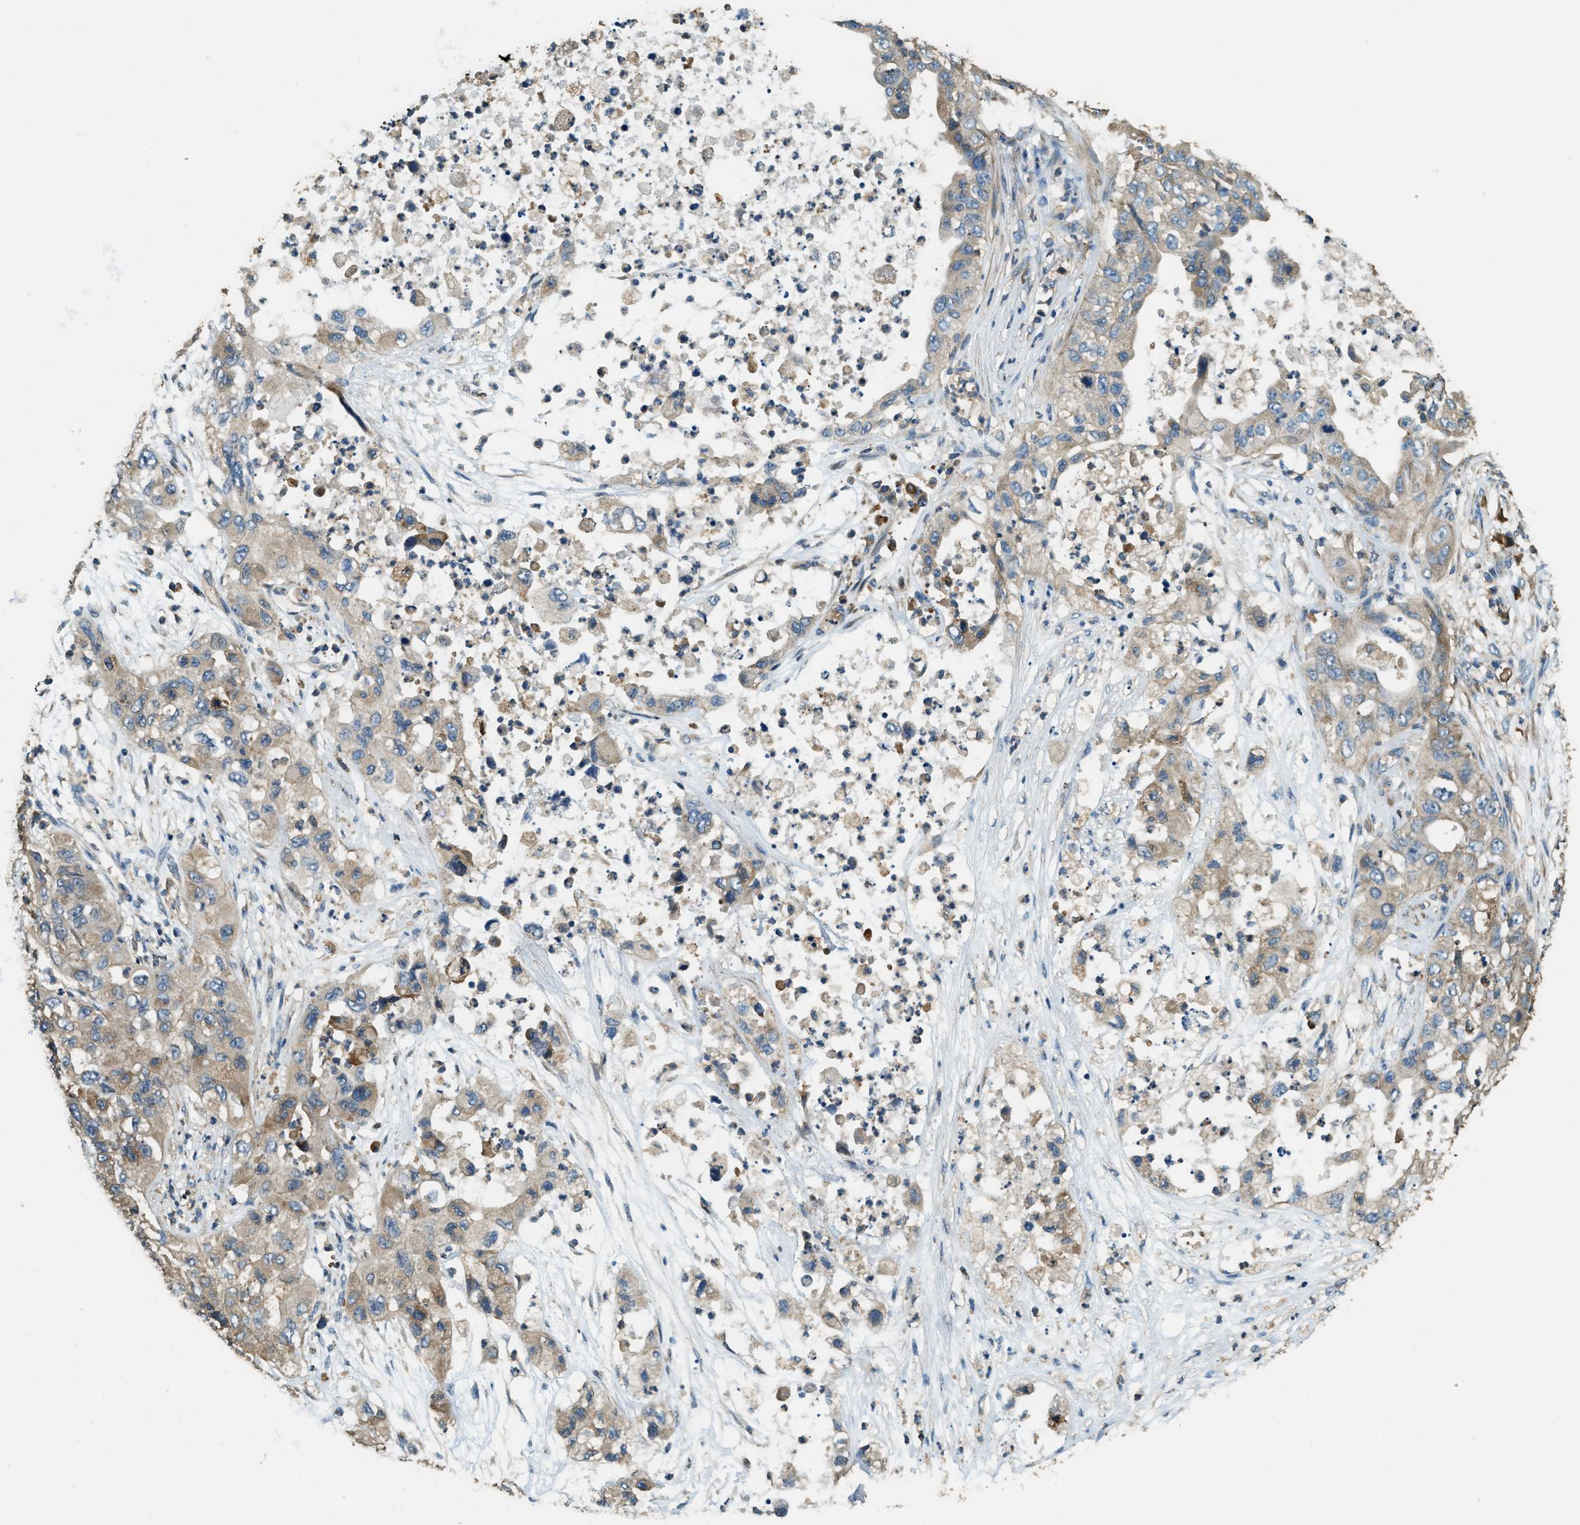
{"staining": {"intensity": "weak", "quantity": ">75%", "location": "cytoplasmic/membranous"}, "tissue": "pancreatic cancer", "cell_type": "Tumor cells", "image_type": "cancer", "snomed": [{"axis": "morphology", "description": "Adenocarcinoma, NOS"}, {"axis": "topography", "description": "Pancreas"}], "caption": "Brown immunohistochemical staining in pancreatic adenocarcinoma exhibits weak cytoplasmic/membranous expression in approximately >75% of tumor cells. Nuclei are stained in blue.", "gene": "ERGIC1", "patient": {"sex": "female", "age": 78}}